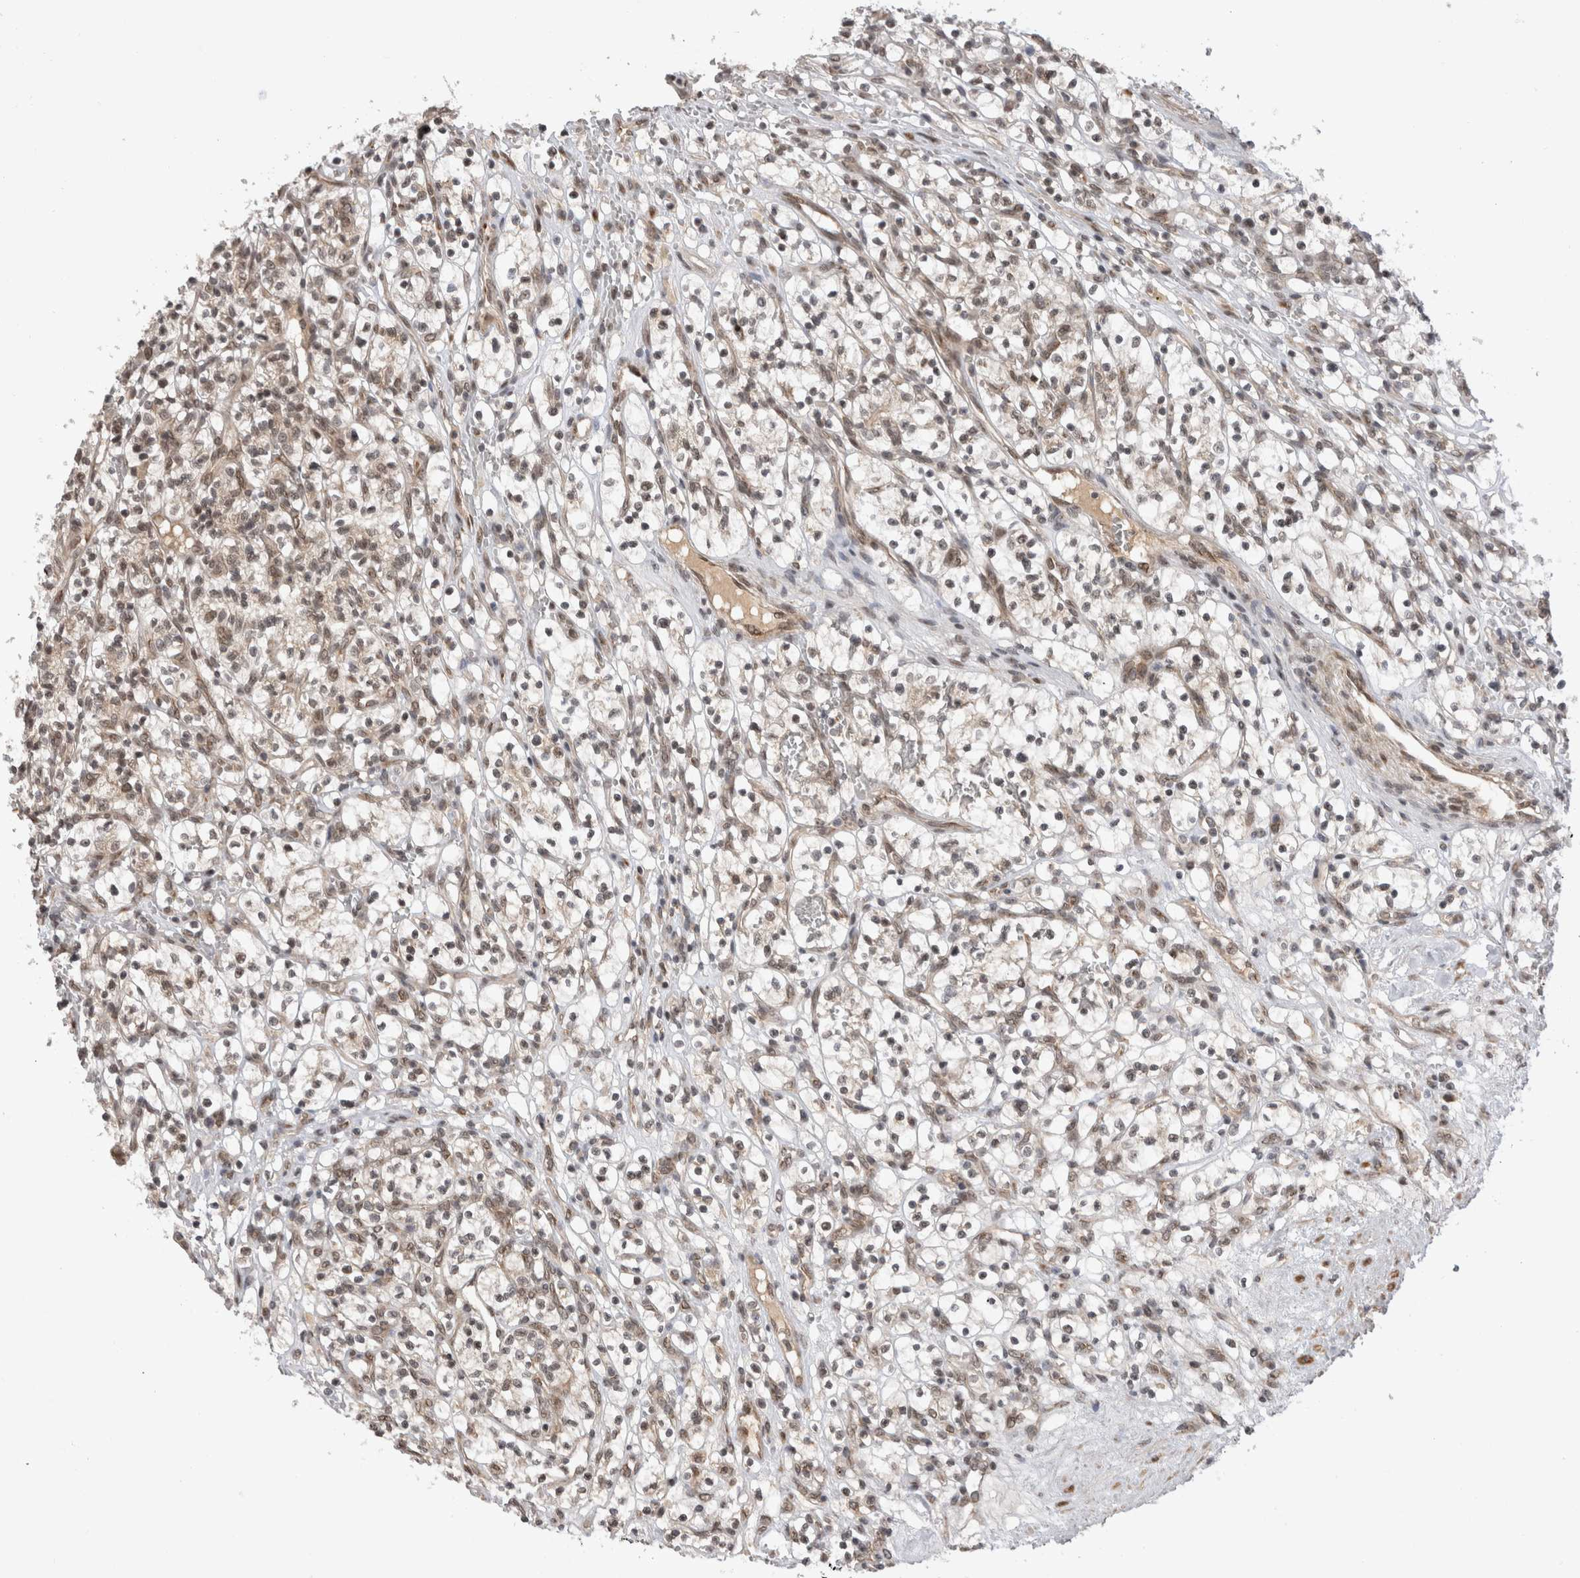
{"staining": {"intensity": "weak", "quantity": ">75%", "location": "nuclear"}, "tissue": "renal cancer", "cell_type": "Tumor cells", "image_type": "cancer", "snomed": [{"axis": "morphology", "description": "Adenocarcinoma, NOS"}, {"axis": "topography", "description": "Kidney"}], "caption": "Renal adenocarcinoma tissue demonstrates weak nuclear positivity in about >75% of tumor cells", "gene": "TMEM65", "patient": {"sex": "female", "age": 57}}